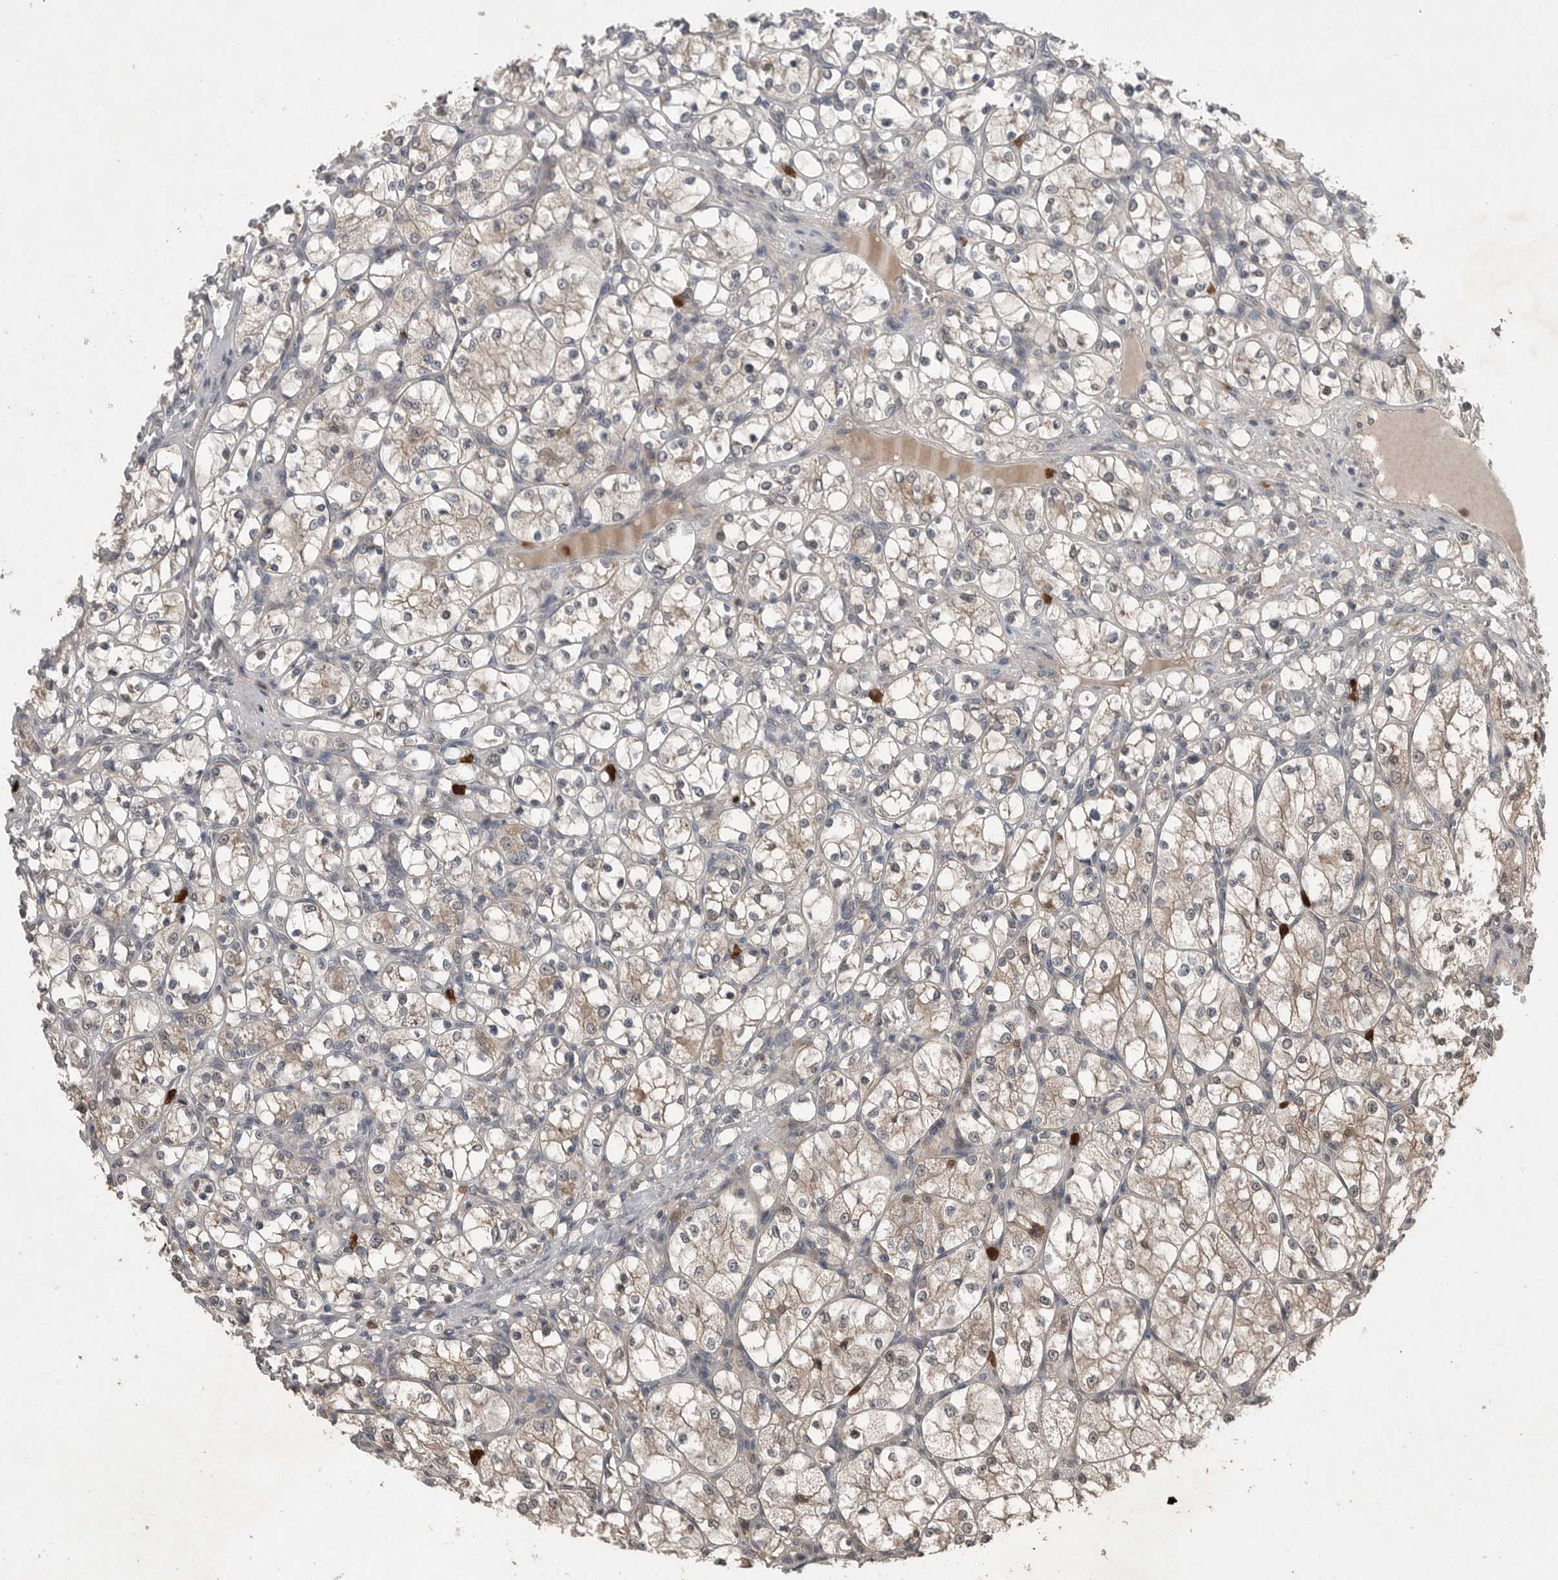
{"staining": {"intensity": "weak", "quantity": "25%-75%", "location": "cytoplasmic/membranous"}, "tissue": "renal cancer", "cell_type": "Tumor cells", "image_type": "cancer", "snomed": [{"axis": "morphology", "description": "Adenocarcinoma, NOS"}, {"axis": "topography", "description": "Kidney"}], "caption": "Protein expression analysis of adenocarcinoma (renal) exhibits weak cytoplasmic/membranous expression in about 25%-75% of tumor cells.", "gene": "SCP2", "patient": {"sex": "female", "age": 69}}